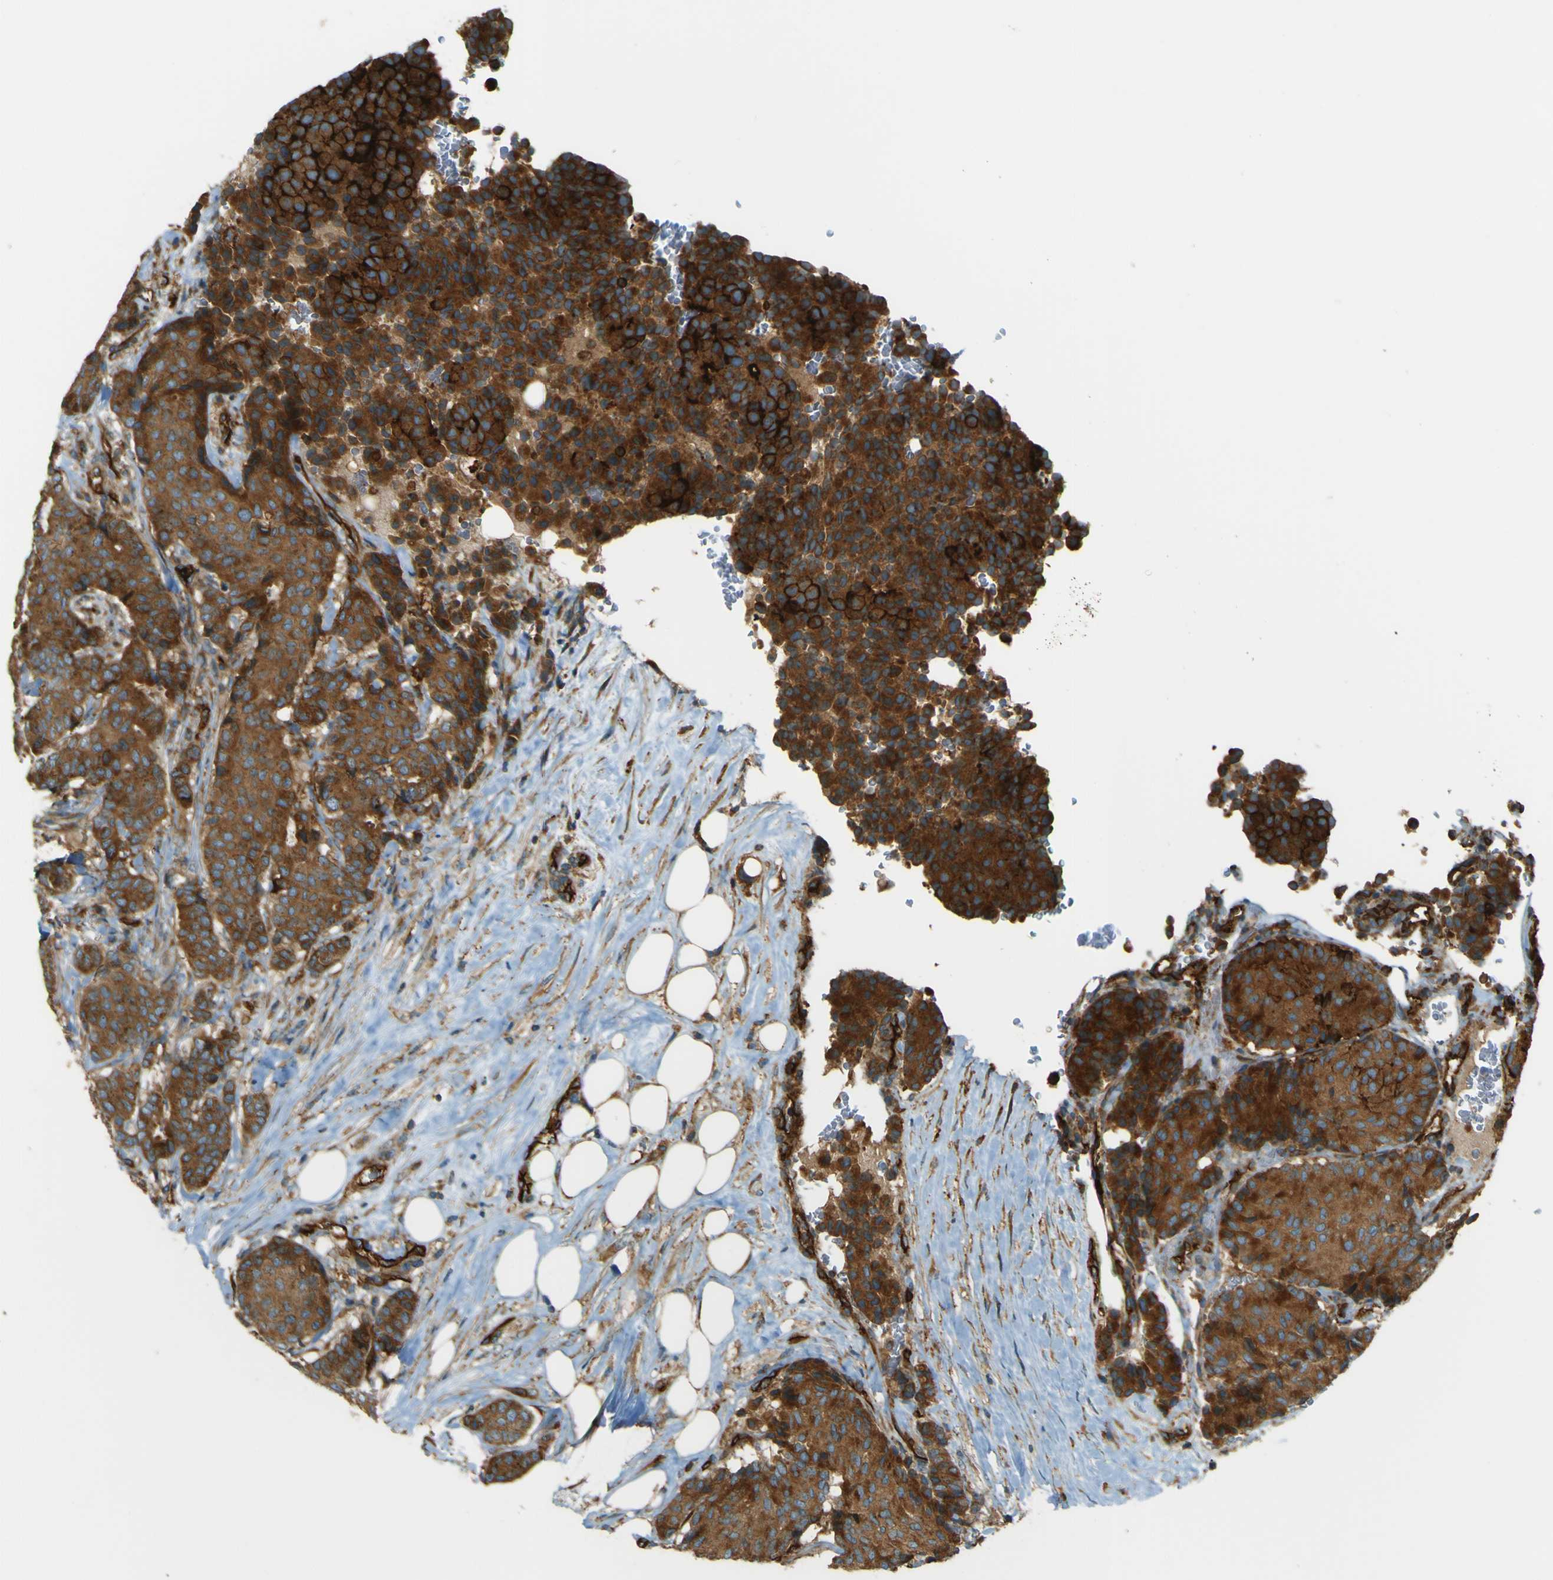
{"staining": {"intensity": "strong", "quantity": ">75%", "location": "cytoplasmic/membranous"}, "tissue": "breast cancer", "cell_type": "Tumor cells", "image_type": "cancer", "snomed": [{"axis": "morphology", "description": "Duct carcinoma"}, {"axis": "topography", "description": "Breast"}], "caption": "Approximately >75% of tumor cells in human breast cancer demonstrate strong cytoplasmic/membranous protein expression as visualized by brown immunohistochemical staining.", "gene": "DNAJC5", "patient": {"sex": "female", "age": 75}}